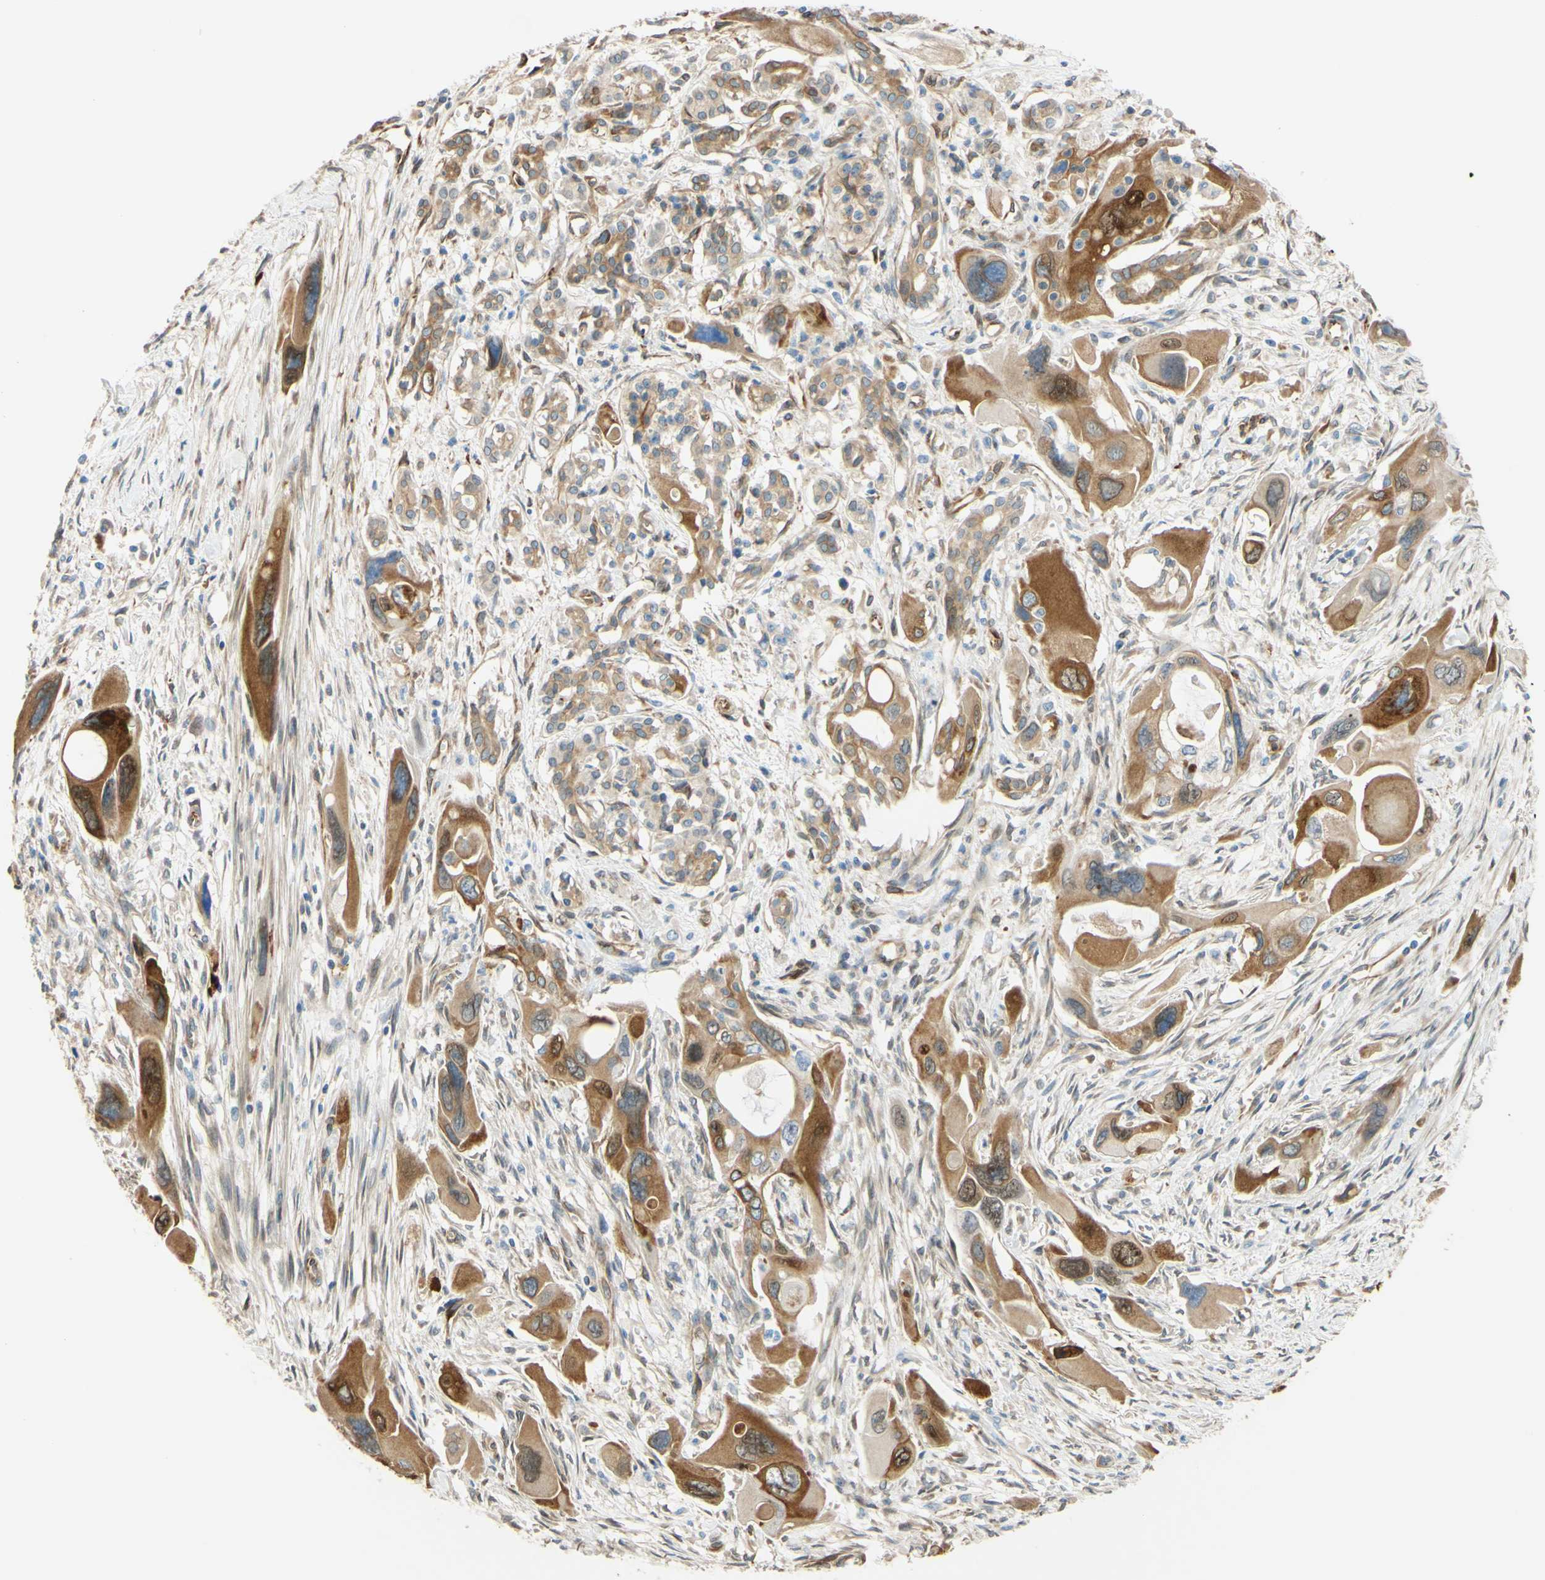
{"staining": {"intensity": "strong", "quantity": "25%-75%", "location": "cytoplasmic/membranous,nuclear"}, "tissue": "pancreatic cancer", "cell_type": "Tumor cells", "image_type": "cancer", "snomed": [{"axis": "morphology", "description": "Adenocarcinoma, NOS"}, {"axis": "topography", "description": "Pancreas"}], "caption": "High-magnification brightfield microscopy of pancreatic cancer stained with DAB (brown) and counterstained with hematoxylin (blue). tumor cells exhibit strong cytoplasmic/membranous and nuclear expression is present in about25%-75% of cells.", "gene": "ENDOD1", "patient": {"sex": "male", "age": 73}}